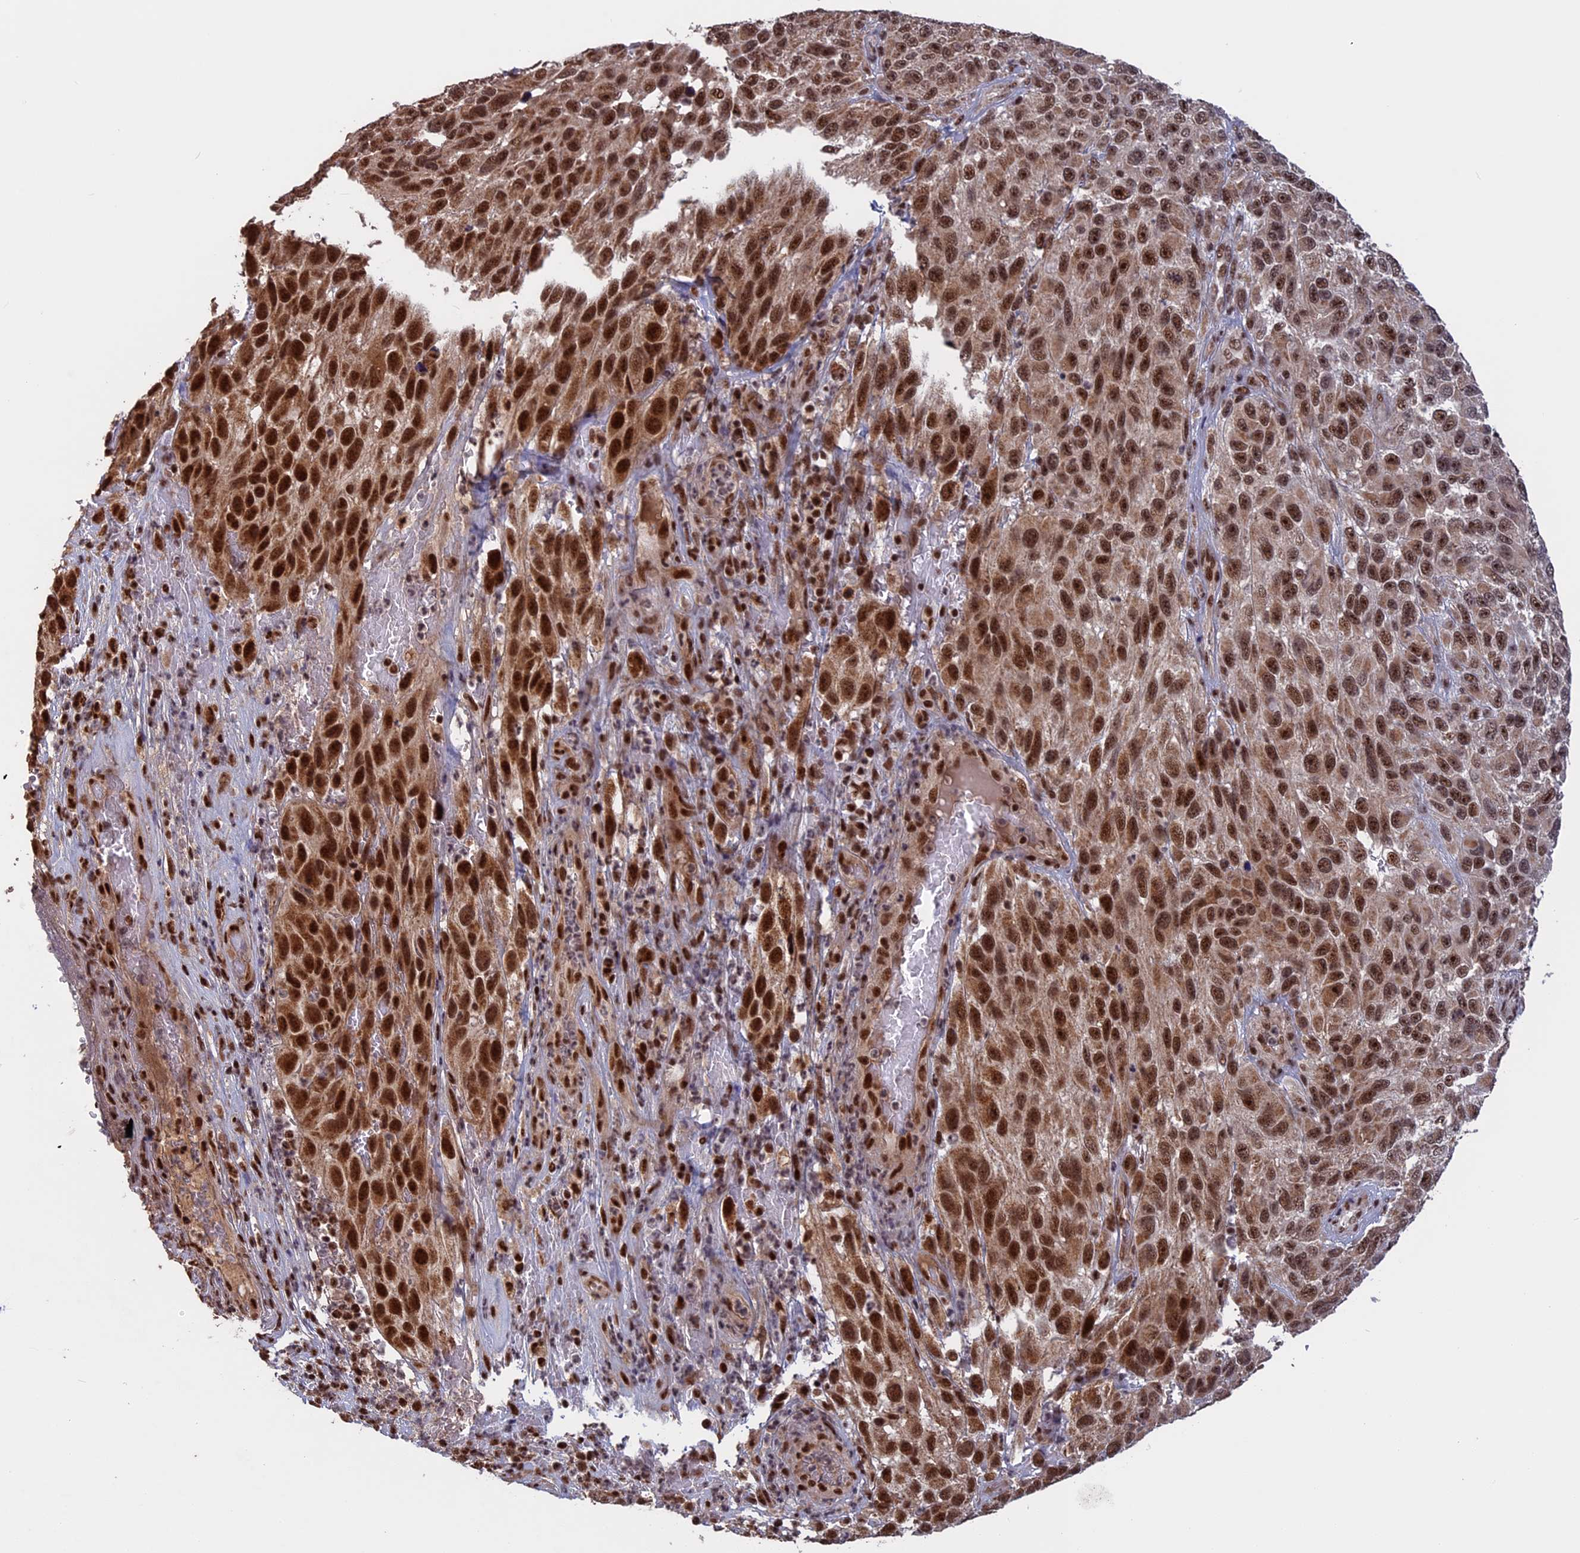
{"staining": {"intensity": "strong", "quantity": ">75%", "location": "nuclear"}, "tissue": "melanoma", "cell_type": "Tumor cells", "image_type": "cancer", "snomed": [{"axis": "morphology", "description": "Malignant melanoma, NOS"}, {"axis": "topography", "description": "Skin"}], "caption": "A brown stain shows strong nuclear expression of a protein in malignant melanoma tumor cells.", "gene": "CACTIN", "patient": {"sex": "female", "age": 96}}